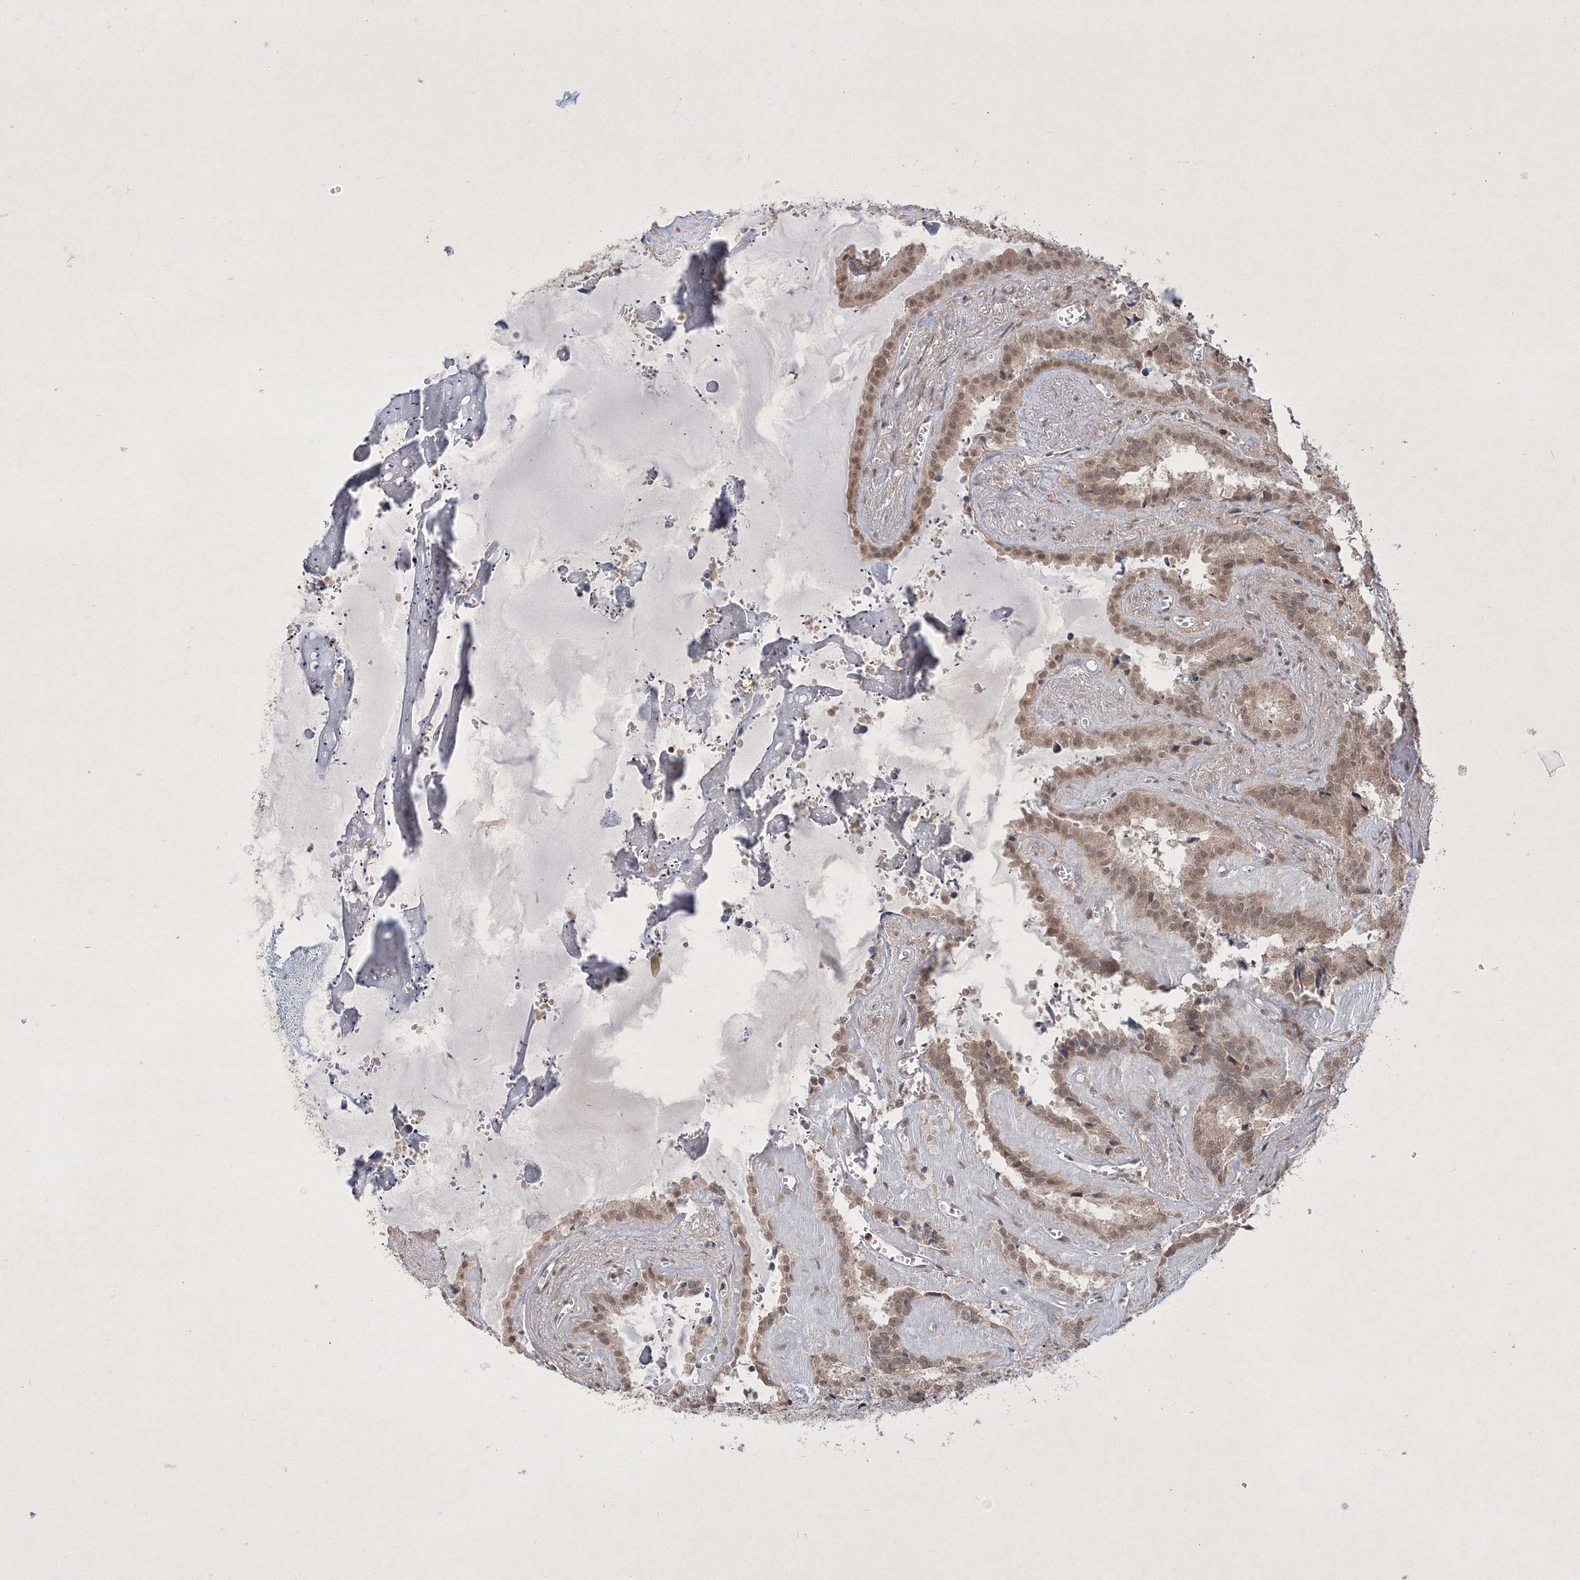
{"staining": {"intensity": "moderate", "quantity": ">75%", "location": "cytoplasmic/membranous"}, "tissue": "seminal vesicle", "cell_type": "Glandular cells", "image_type": "normal", "snomed": [{"axis": "morphology", "description": "Normal tissue, NOS"}, {"axis": "topography", "description": "Prostate"}, {"axis": "topography", "description": "Seminal veicle"}], "caption": "Immunohistochemistry image of normal human seminal vesicle stained for a protein (brown), which demonstrates medium levels of moderate cytoplasmic/membranous positivity in about >75% of glandular cells.", "gene": "TAB1", "patient": {"sex": "male", "age": 59}}